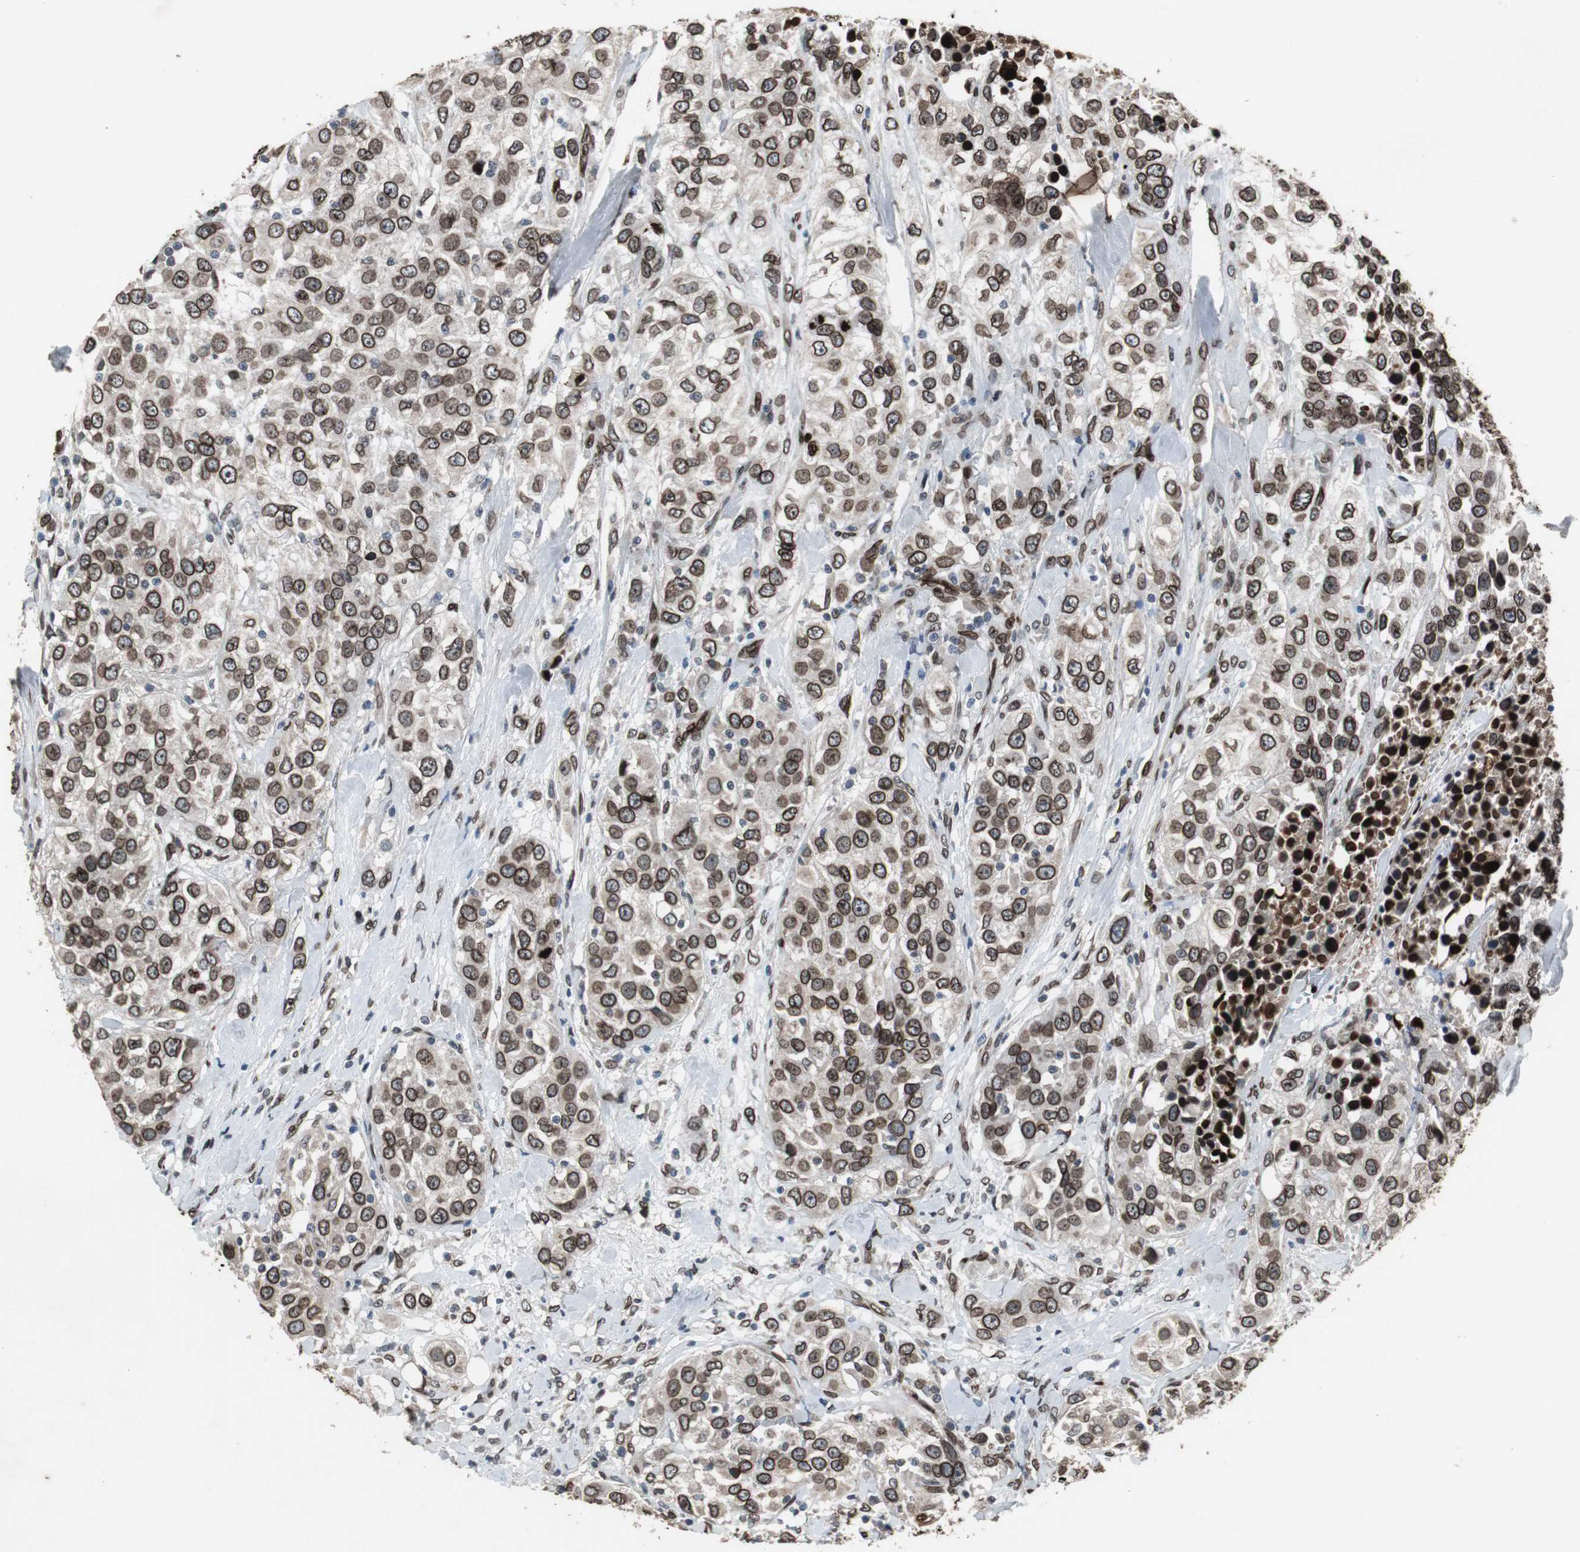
{"staining": {"intensity": "strong", "quantity": ">75%", "location": "cytoplasmic/membranous,nuclear"}, "tissue": "urothelial cancer", "cell_type": "Tumor cells", "image_type": "cancer", "snomed": [{"axis": "morphology", "description": "Urothelial carcinoma, High grade"}, {"axis": "topography", "description": "Urinary bladder"}], "caption": "Protein staining of urothelial cancer tissue displays strong cytoplasmic/membranous and nuclear expression in about >75% of tumor cells.", "gene": "LMNA", "patient": {"sex": "female", "age": 80}}